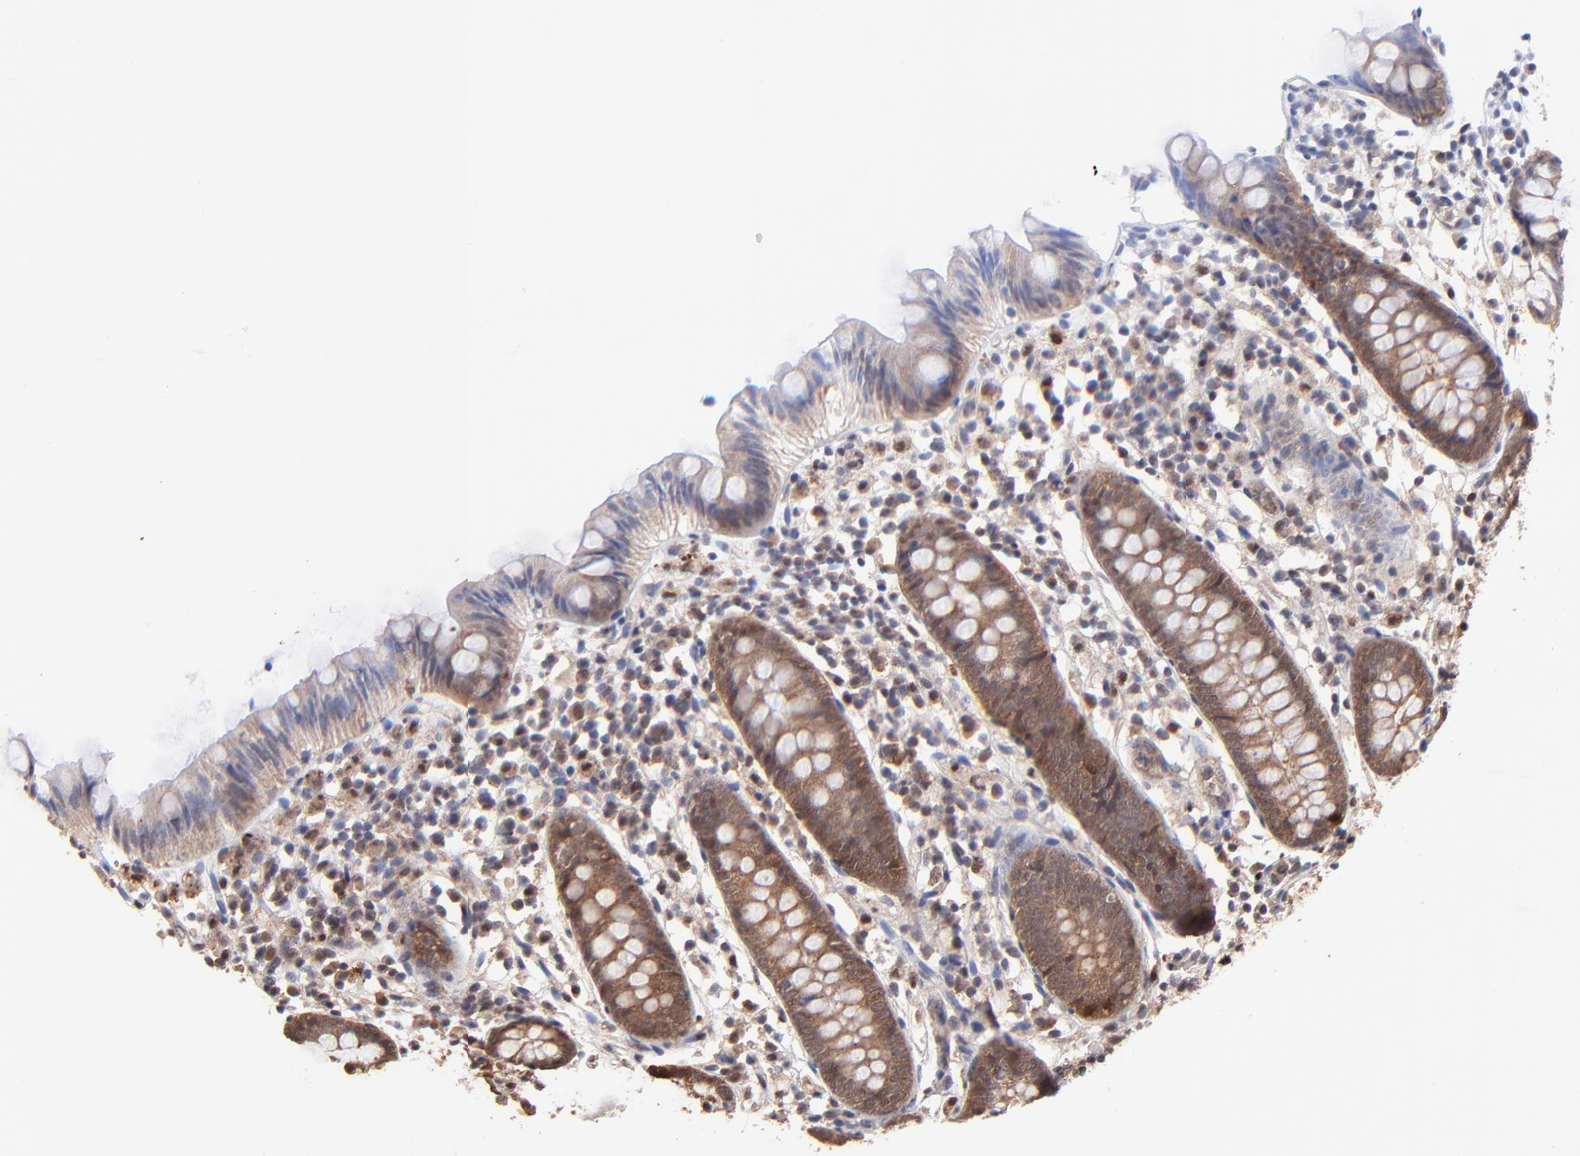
{"staining": {"intensity": "moderate", "quantity": ">75%", "location": "cytoplasmic/membranous"}, "tissue": "appendix", "cell_type": "Glandular cells", "image_type": "normal", "snomed": [{"axis": "morphology", "description": "Normal tissue, NOS"}, {"axis": "topography", "description": "Appendix"}], "caption": "An image showing moderate cytoplasmic/membranous expression in approximately >75% of glandular cells in benign appendix, as visualized by brown immunohistochemical staining.", "gene": "PSMA6", "patient": {"sex": "male", "age": 38}}